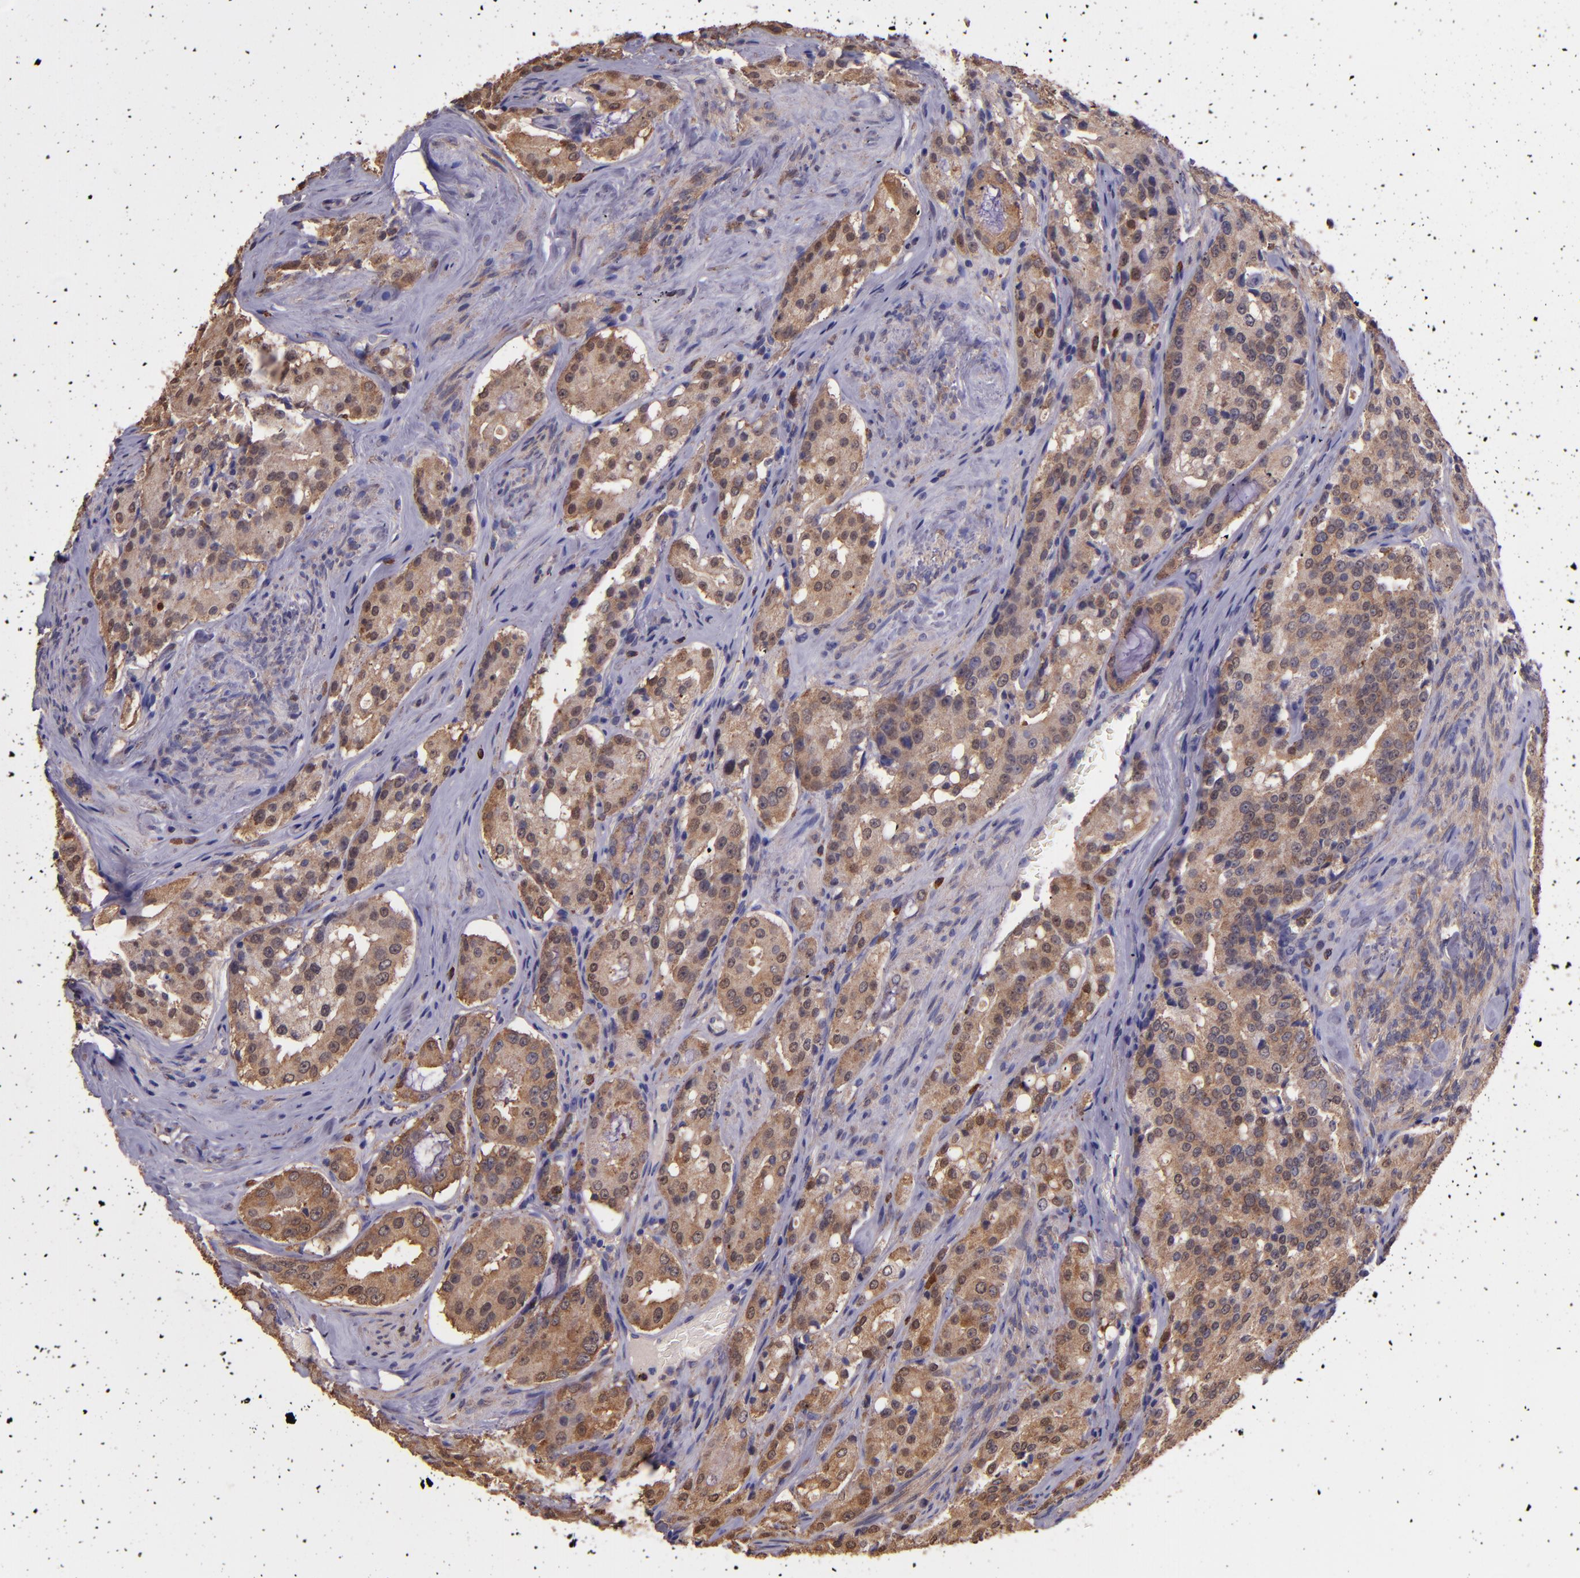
{"staining": {"intensity": "weak", "quantity": ">75%", "location": "cytoplasmic/membranous,nuclear"}, "tissue": "prostate cancer", "cell_type": "Tumor cells", "image_type": "cancer", "snomed": [{"axis": "morphology", "description": "Adenocarcinoma, Medium grade"}, {"axis": "topography", "description": "Prostate"}], "caption": "Immunohistochemistry (IHC) photomicrograph of prostate cancer (medium-grade adenocarcinoma) stained for a protein (brown), which displays low levels of weak cytoplasmic/membranous and nuclear expression in approximately >75% of tumor cells.", "gene": "WASHC1", "patient": {"sex": "male", "age": 72}}